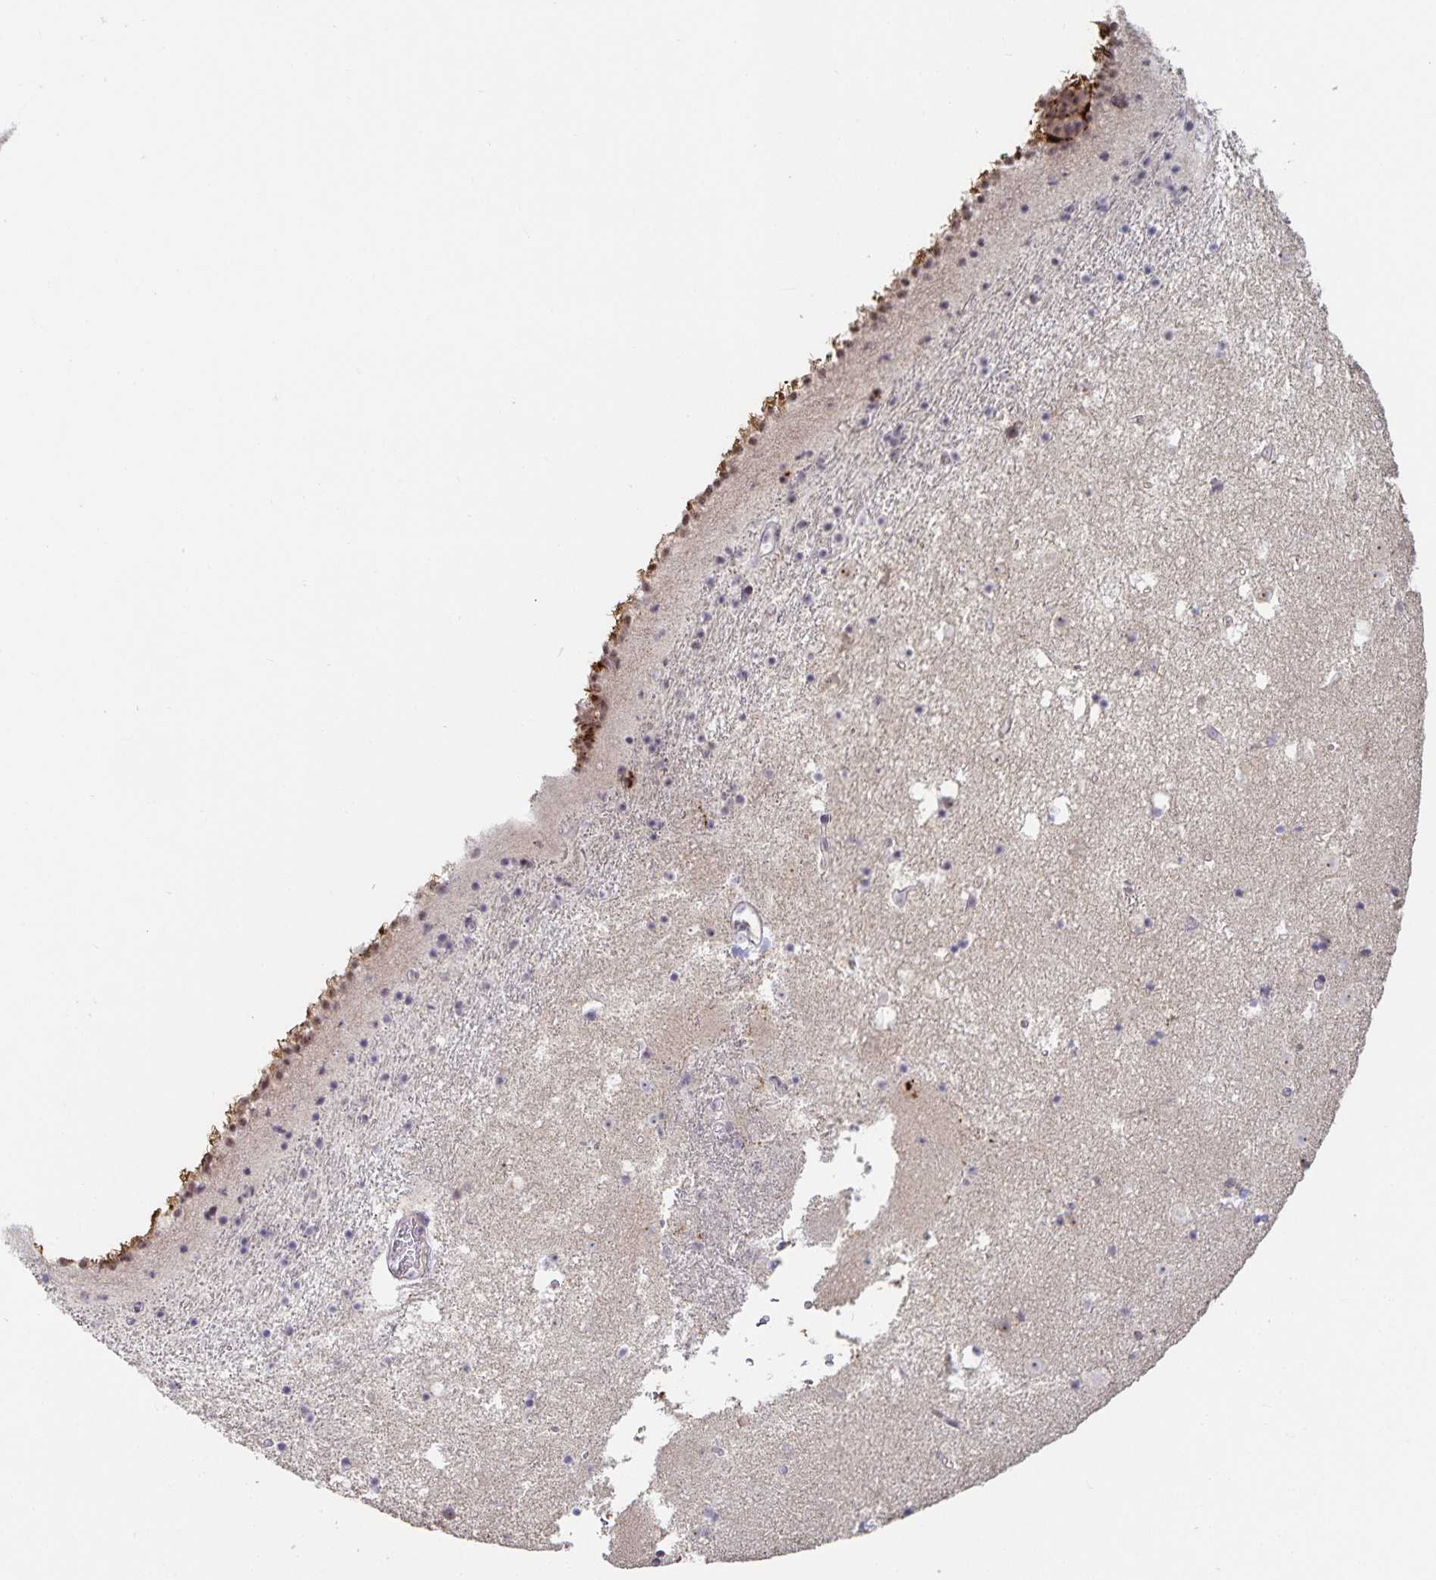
{"staining": {"intensity": "negative", "quantity": "none", "location": "none"}, "tissue": "caudate", "cell_type": "Glial cells", "image_type": "normal", "snomed": [{"axis": "morphology", "description": "Normal tissue, NOS"}, {"axis": "topography", "description": "Lateral ventricle wall"}], "caption": "High magnification brightfield microscopy of normal caudate stained with DAB (3,3'-diaminobenzidine) (brown) and counterstained with hematoxylin (blue): glial cells show no significant expression. The staining is performed using DAB (3,3'-diaminobenzidine) brown chromogen with nuclei counter-stained in using hematoxylin.", "gene": "DNAH9", "patient": {"sex": "female", "age": 71}}